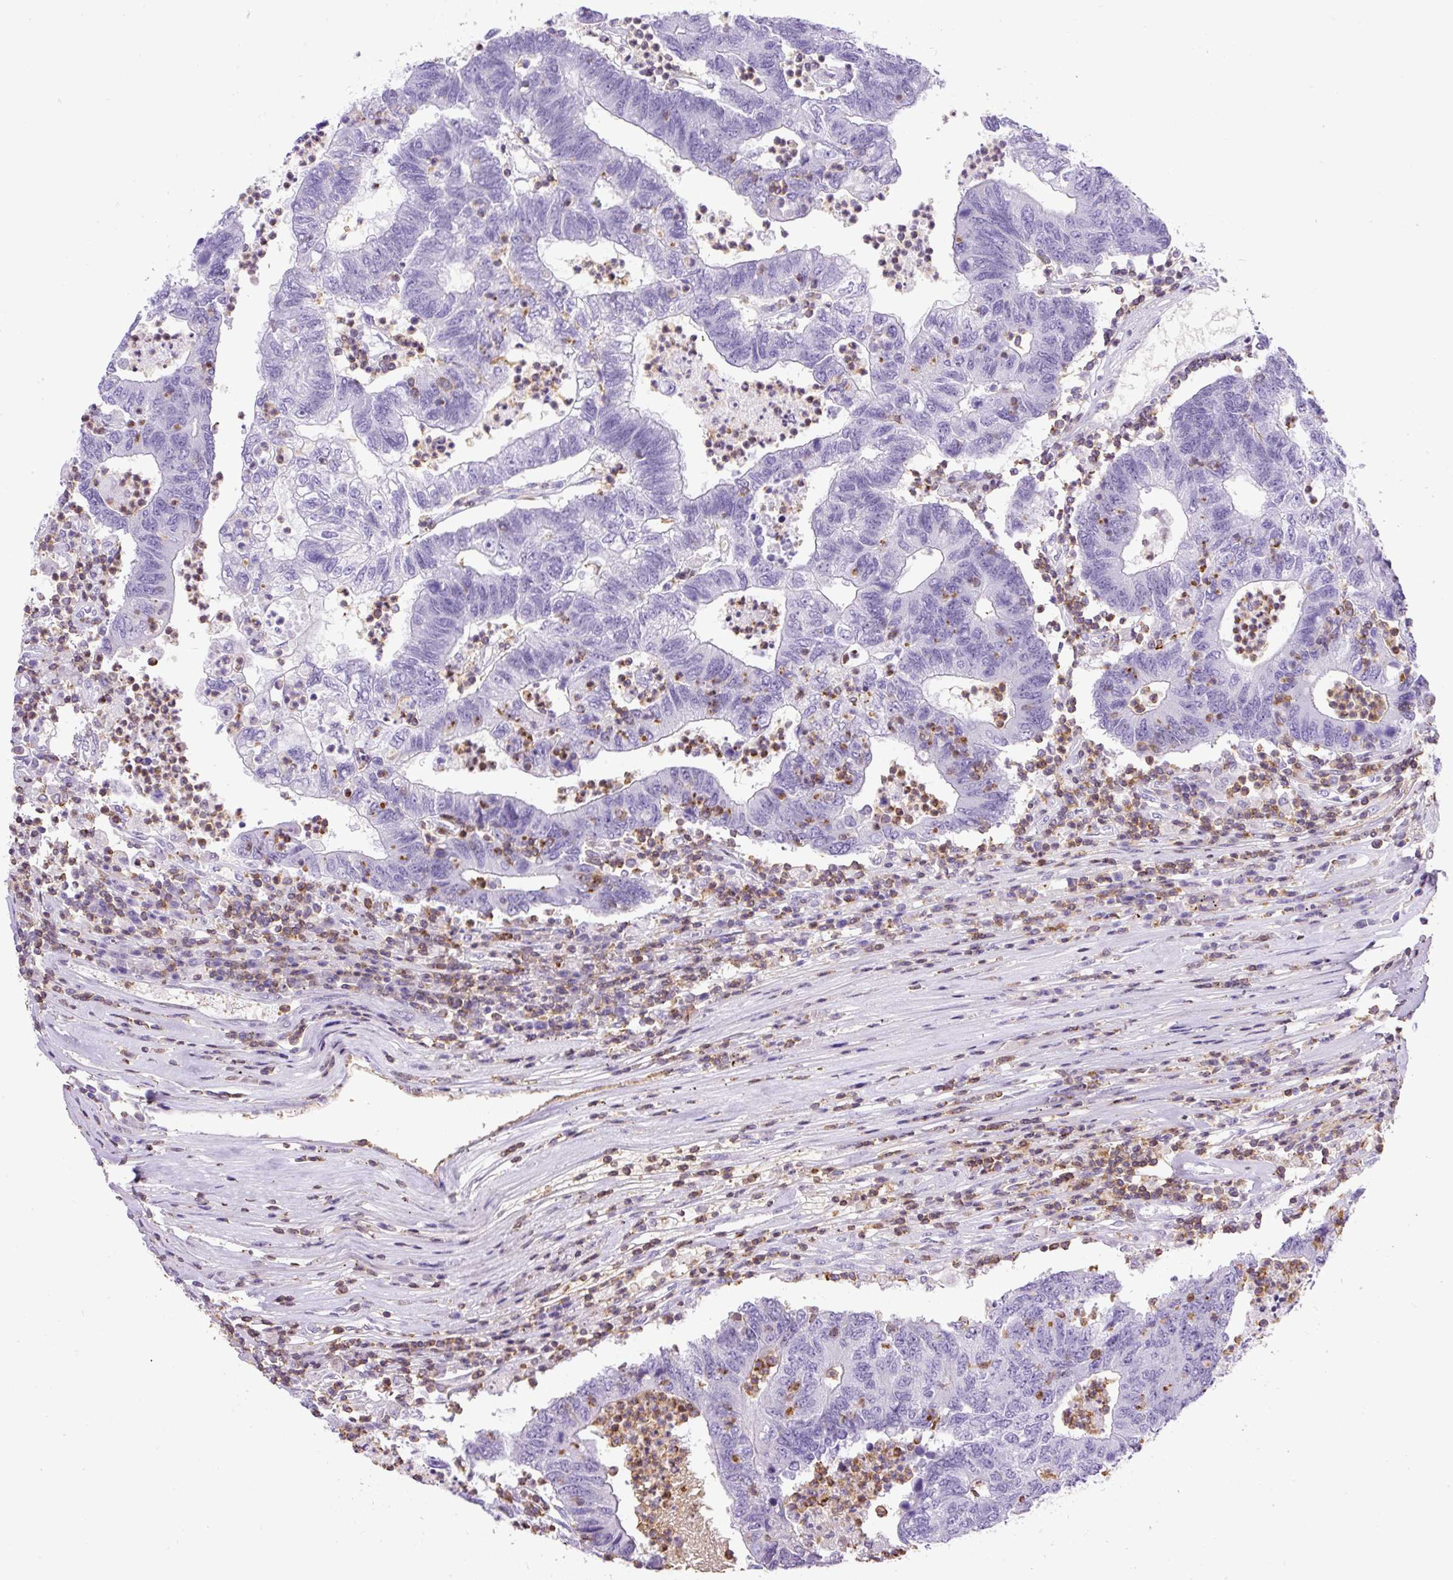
{"staining": {"intensity": "negative", "quantity": "none", "location": "none"}, "tissue": "colorectal cancer", "cell_type": "Tumor cells", "image_type": "cancer", "snomed": [{"axis": "morphology", "description": "Adenocarcinoma, NOS"}, {"axis": "topography", "description": "Colon"}], "caption": "An immunohistochemistry (IHC) histopathology image of colorectal cancer (adenocarcinoma) is shown. There is no staining in tumor cells of colorectal cancer (adenocarcinoma).", "gene": "FAM228B", "patient": {"sex": "female", "age": 48}}